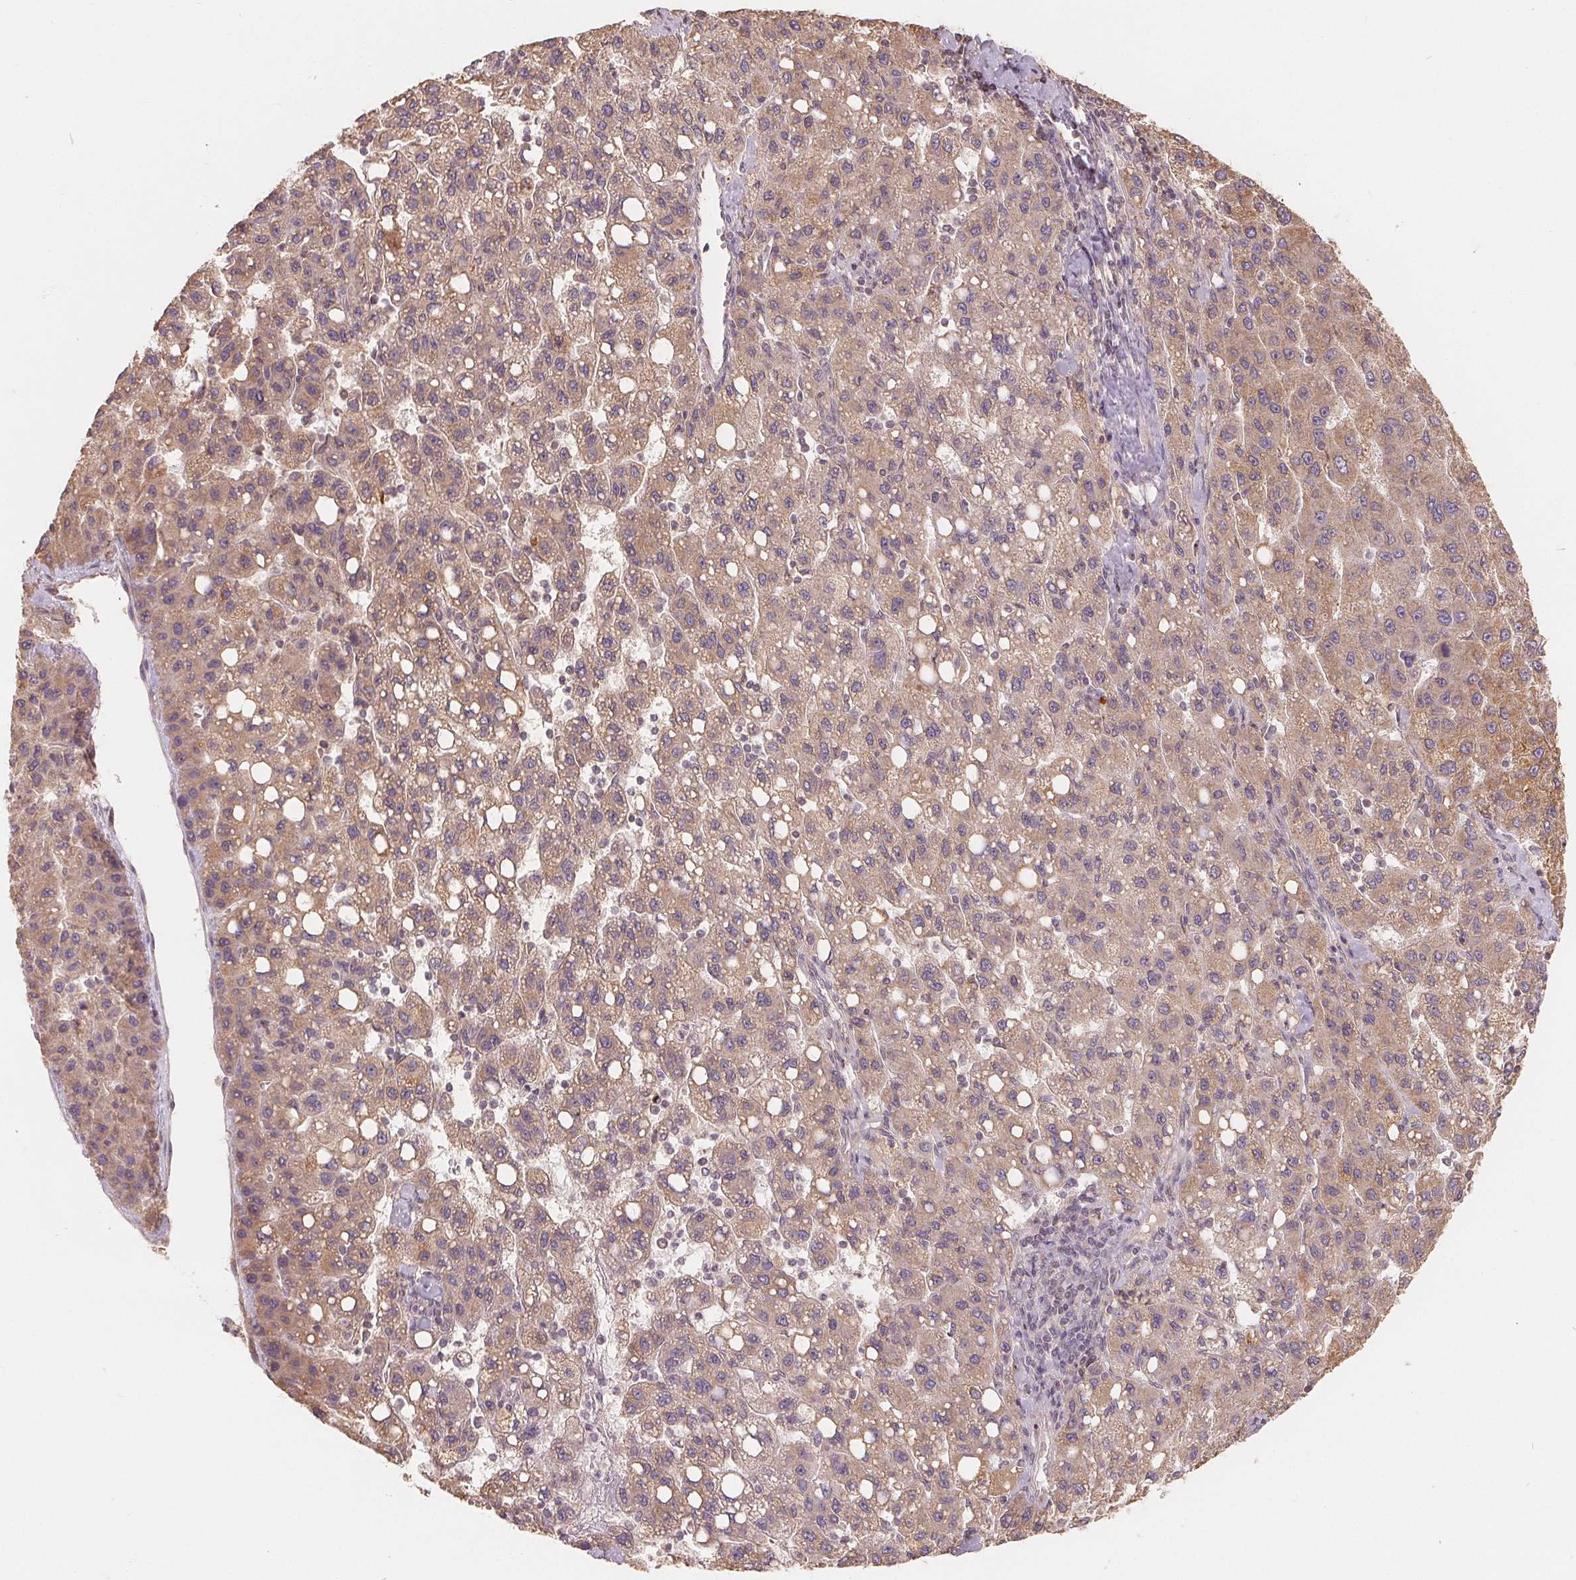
{"staining": {"intensity": "weak", "quantity": ">75%", "location": "cytoplasmic/membranous"}, "tissue": "liver cancer", "cell_type": "Tumor cells", "image_type": "cancer", "snomed": [{"axis": "morphology", "description": "Carcinoma, Hepatocellular, NOS"}, {"axis": "topography", "description": "Liver"}], "caption": "Liver cancer stained for a protein demonstrates weak cytoplasmic/membranous positivity in tumor cells.", "gene": "CDIPT", "patient": {"sex": "female", "age": 82}}